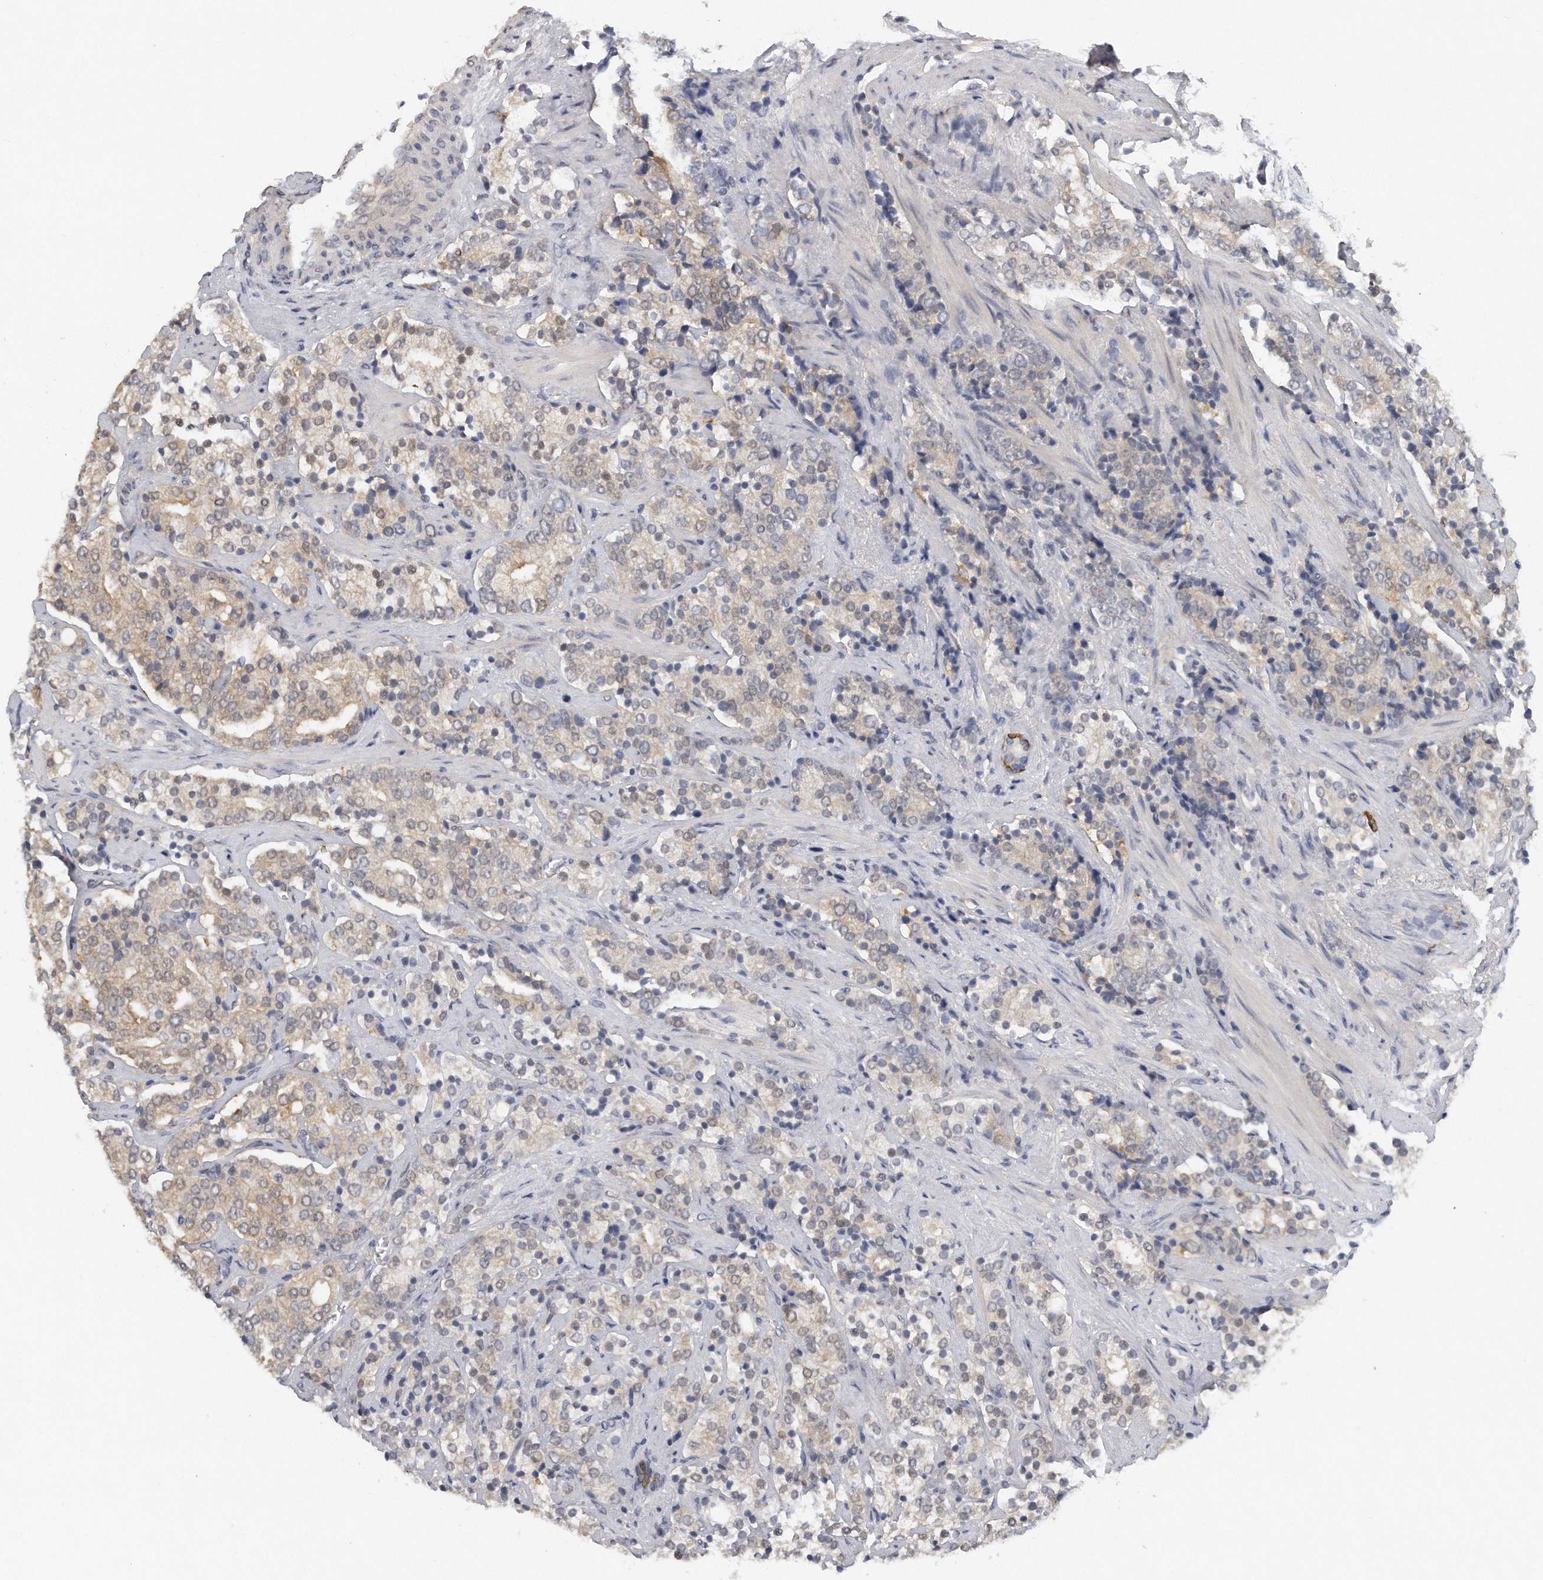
{"staining": {"intensity": "weak", "quantity": "25%-75%", "location": "cytoplasmic/membranous"}, "tissue": "prostate cancer", "cell_type": "Tumor cells", "image_type": "cancer", "snomed": [{"axis": "morphology", "description": "Adenocarcinoma, High grade"}, {"axis": "topography", "description": "Prostate"}], "caption": "Weak cytoplasmic/membranous positivity for a protein is seen in approximately 25%-75% of tumor cells of prostate adenocarcinoma (high-grade) using immunohistochemistry (IHC).", "gene": "CAMK1", "patient": {"sex": "male", "age": 71}}